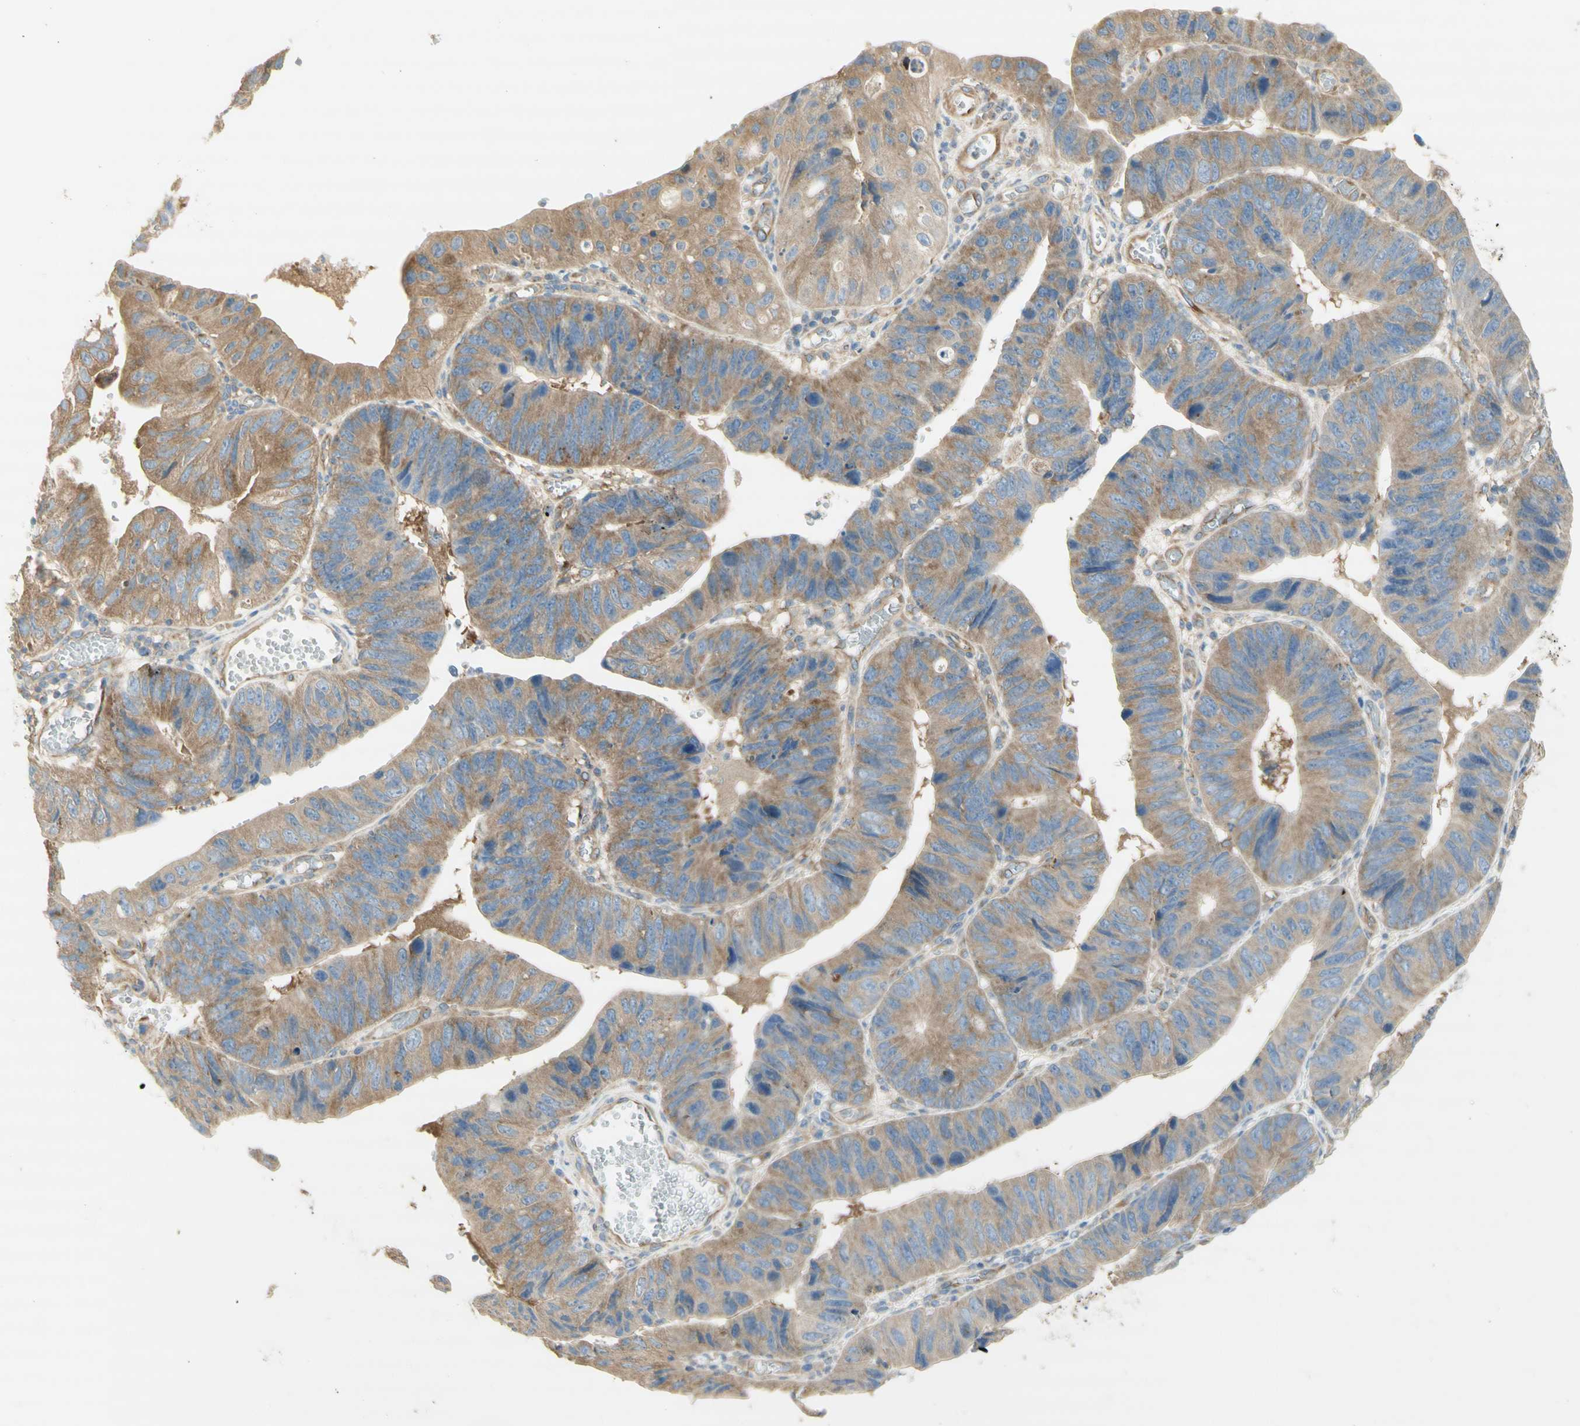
{"staining": {"intensity": "moderate", "quantity": "25%-75%", "location": "cytoplasmic/membranous"}, "tissue": "stomach cancer", "cell_type": "Tumor cells", "image_type": "cancer", "snomed": [{"axis": "morphology", "description": "Adenocarcinoma, NOS"}, {"axis": "topography", "description": "Stomach"}], "caption": "Stomach cancer (adenocarcinoma) stained with DAB (3,3'-diaminobenzidine) immunohistochemistry (IHC) displays medium levels of moderate cytoplasmic/membranous positivity in approximately 25%-75% of tumor cells.", "gene": "DYNC1H1", "patient": {"sex": "male", "age": 59}}